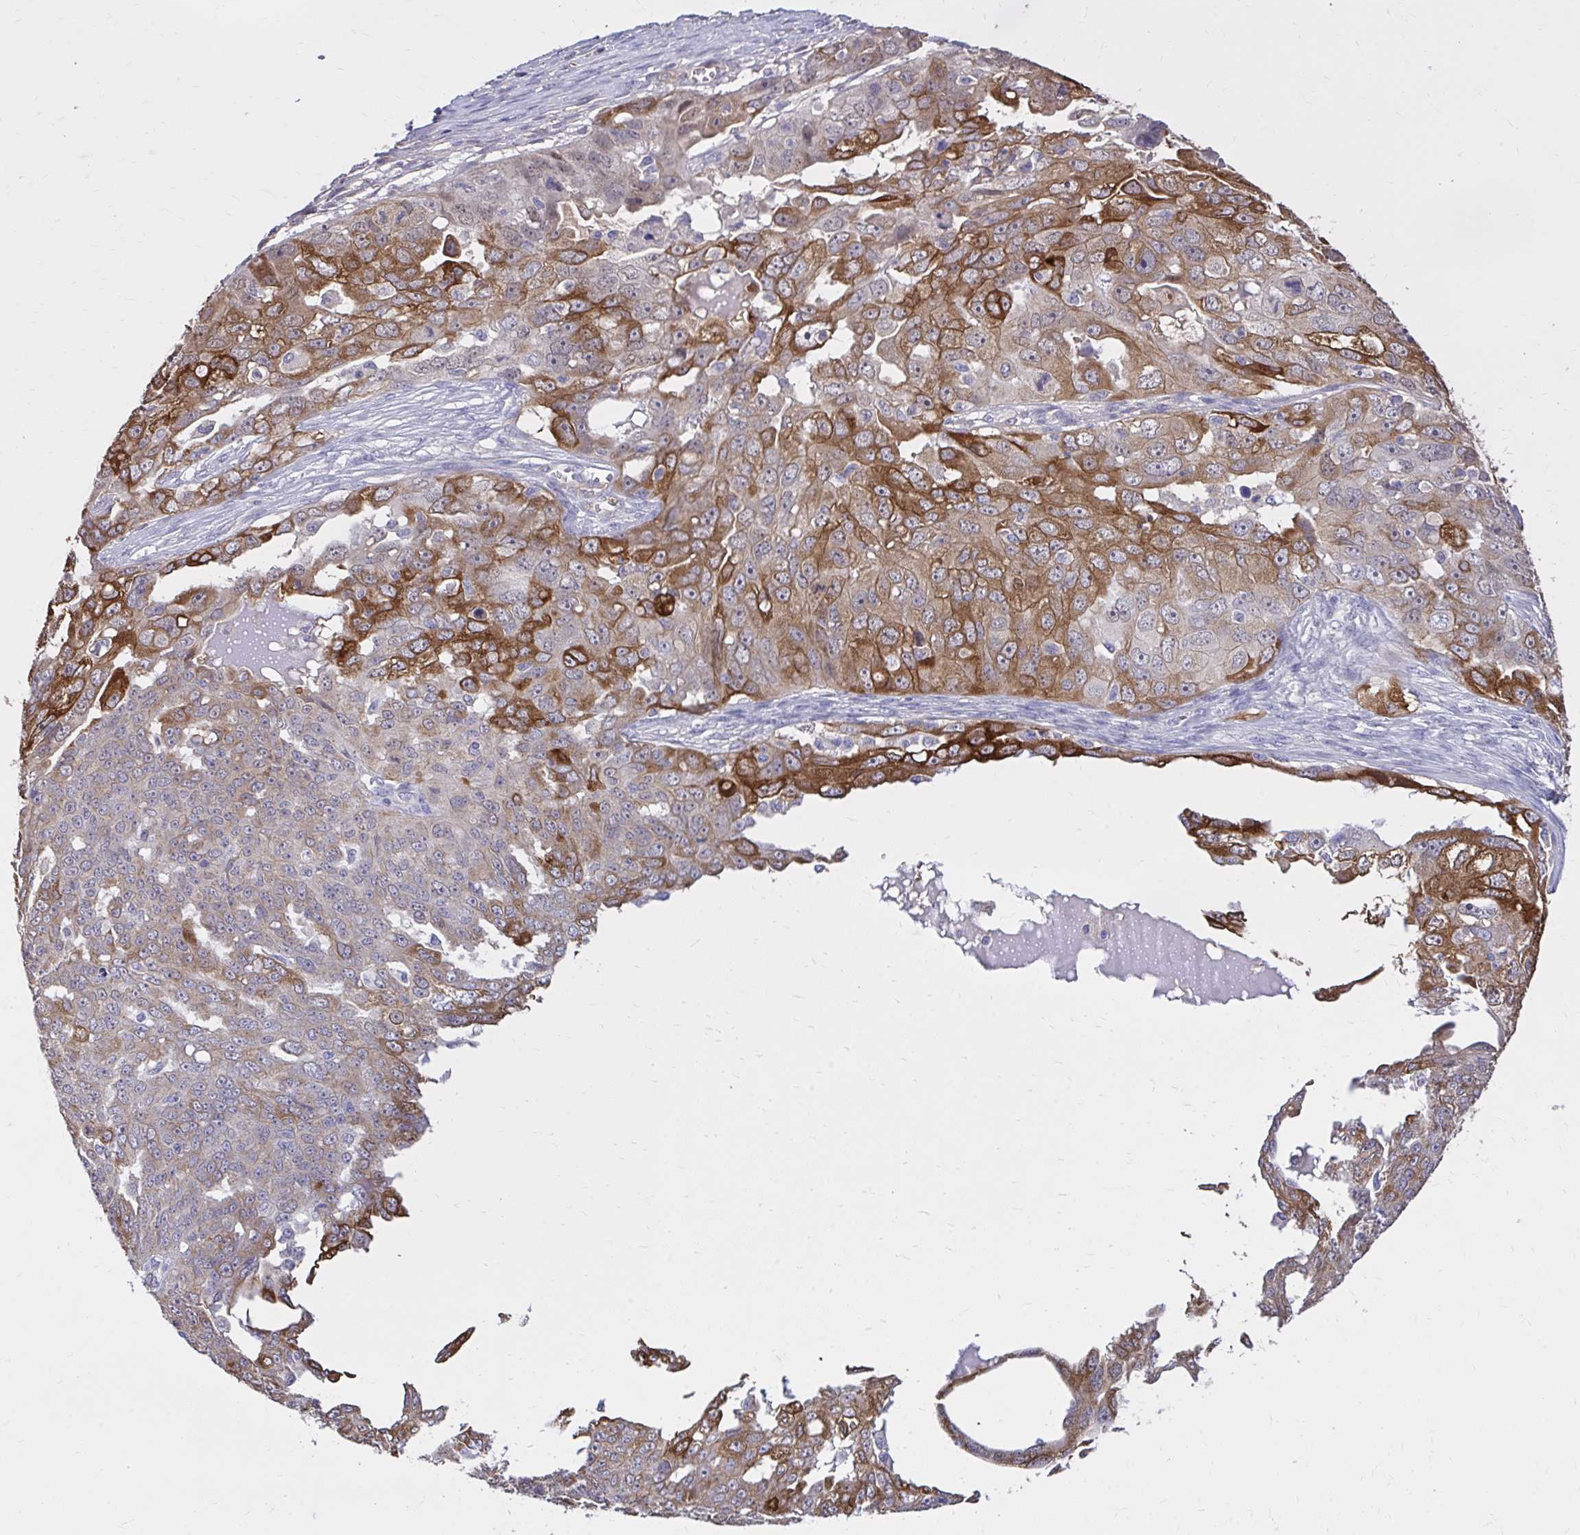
{"staining": {"intensity": "strong", "quantity": "<25%", "location": "cytoplasmic/membranous"}, "tissue": "ovarian cancer", "cell_type": "Tumor cells", "image_type": "cancer", "snomed": [{"axis": "morphology", "description": "Carcinoma, endometroid"}, {"axis": "topography", "description": "Ovary"}], "caption": "Immunohistochemistry photomicrograph of human ovarian cancer (endometroid carcinoma) stained for a protein (brown), which exhibits medium levels of strong cytoplasmic/membranous positivity in about <25% of tumor cells.", "gene": "EPB41L1", "patient": {"sex": "female", "age": 70}}